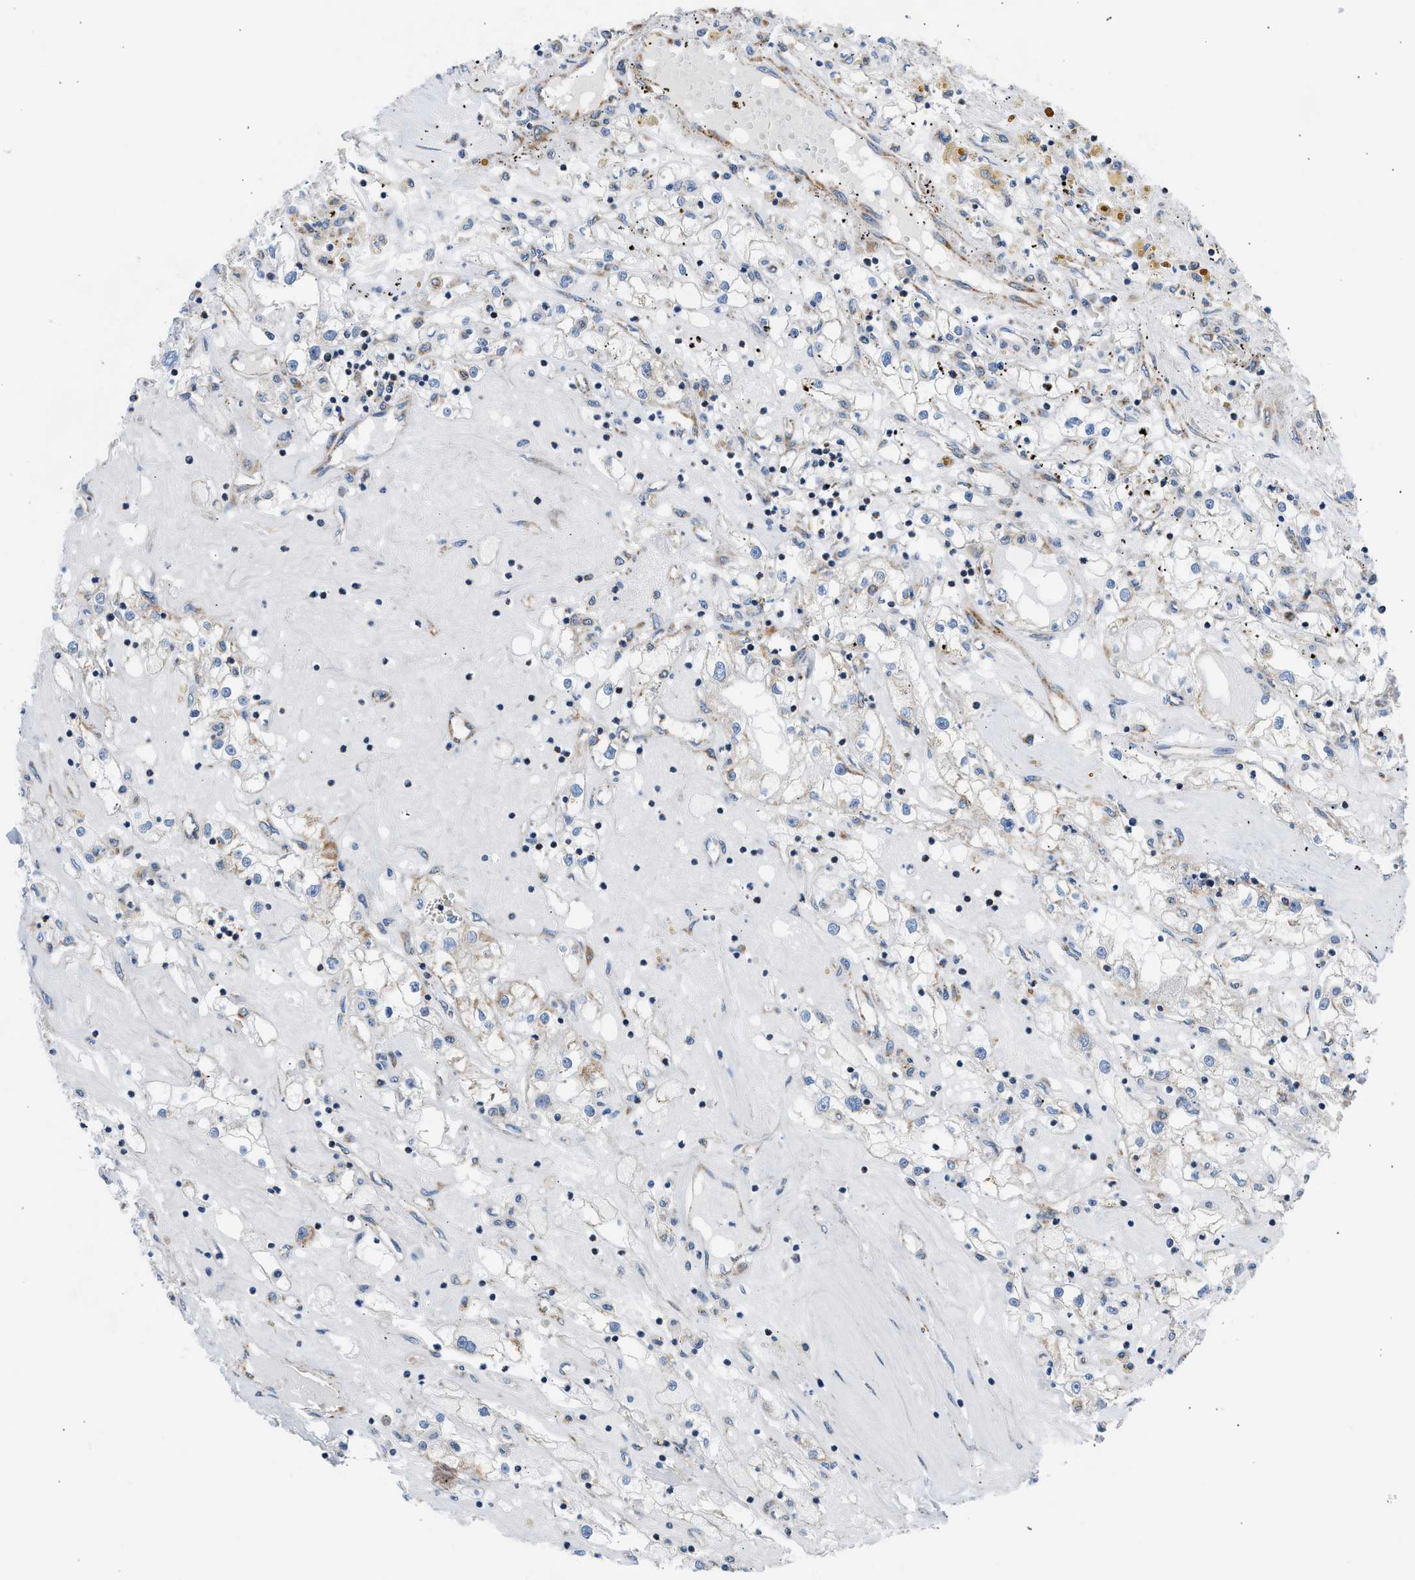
{"staining": {"intensity": "weak", "quantity": "<25%", "location": "cytoplasmic/membranous"}, "tissue": "renal cancer", "cell_type": "Tumor cells", "image_type": "cancer", "snomed": [{"axis": "morphology", "description": "Adenocarcinoma, NOS"}, {"axis": "topography", "description": "Kidney"}], "caption": "IHC micrograph of adenocarcinoma (renal) stained for a protein (brown), which reveals no expression in tumor cells.", "gene": "CAMKK2", "patient": {"sex": "male", "age": 56}}